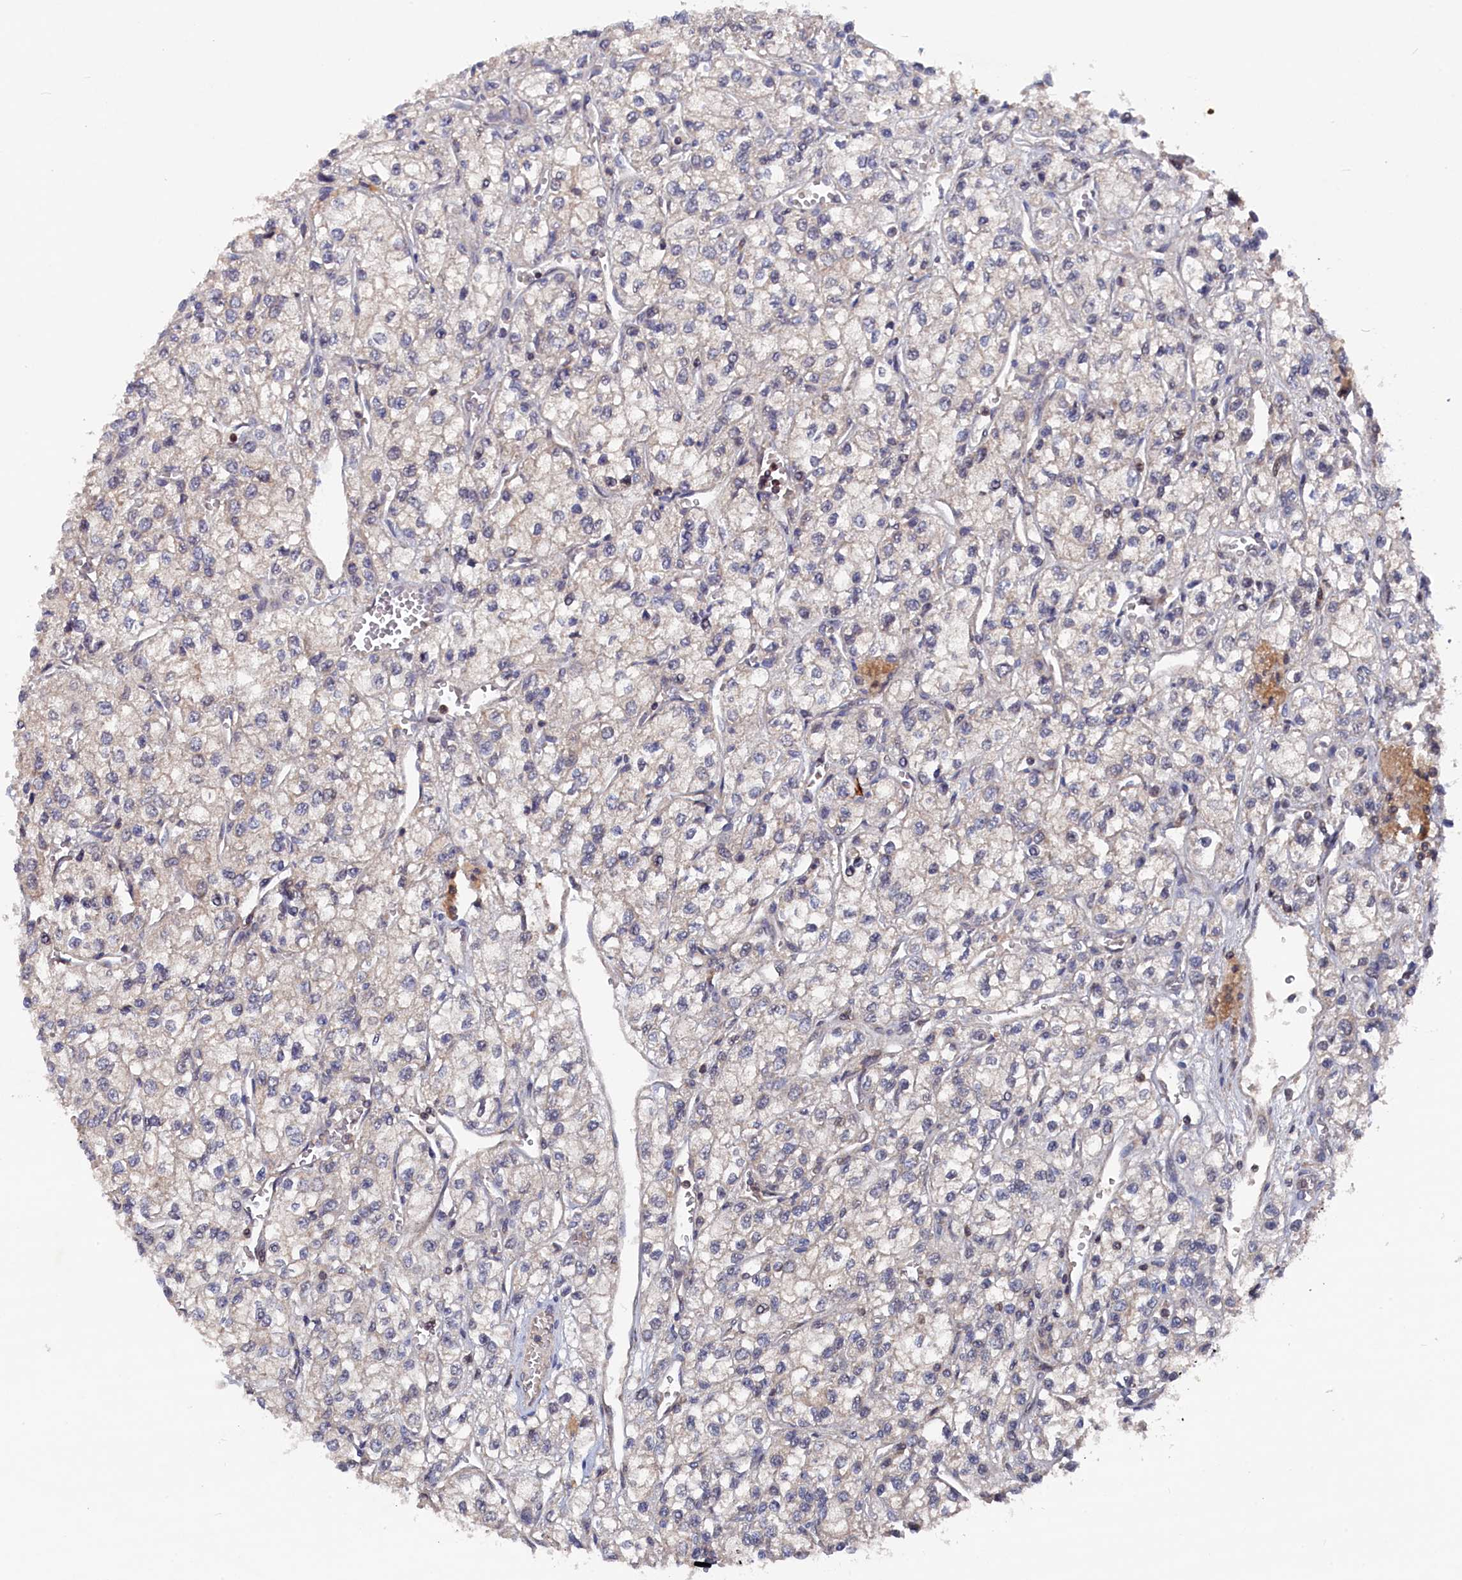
{"staining": {"intensity": "weak", "quantity": "<25%", "location": "cytoplasmic/membranous"}, "tissue": "renal cancer", "cell_type": "Tumor cells", "image_type": "cancer", "snomed": [{"axis": "morphology", "description": "Adenocarcinoma, NOS"}, {"axis": "topography", "description": "Kidney"}], "caption": "IHC histopathology image of human renal cancer (adenocarcinoma) stained for a protein (brown), which shows no positivity in tumor cells. (DAB immunohistochemistry (IHC), high magnification).", "gene": "TMC5", "patient": {"sex": "male", "age": 80}}